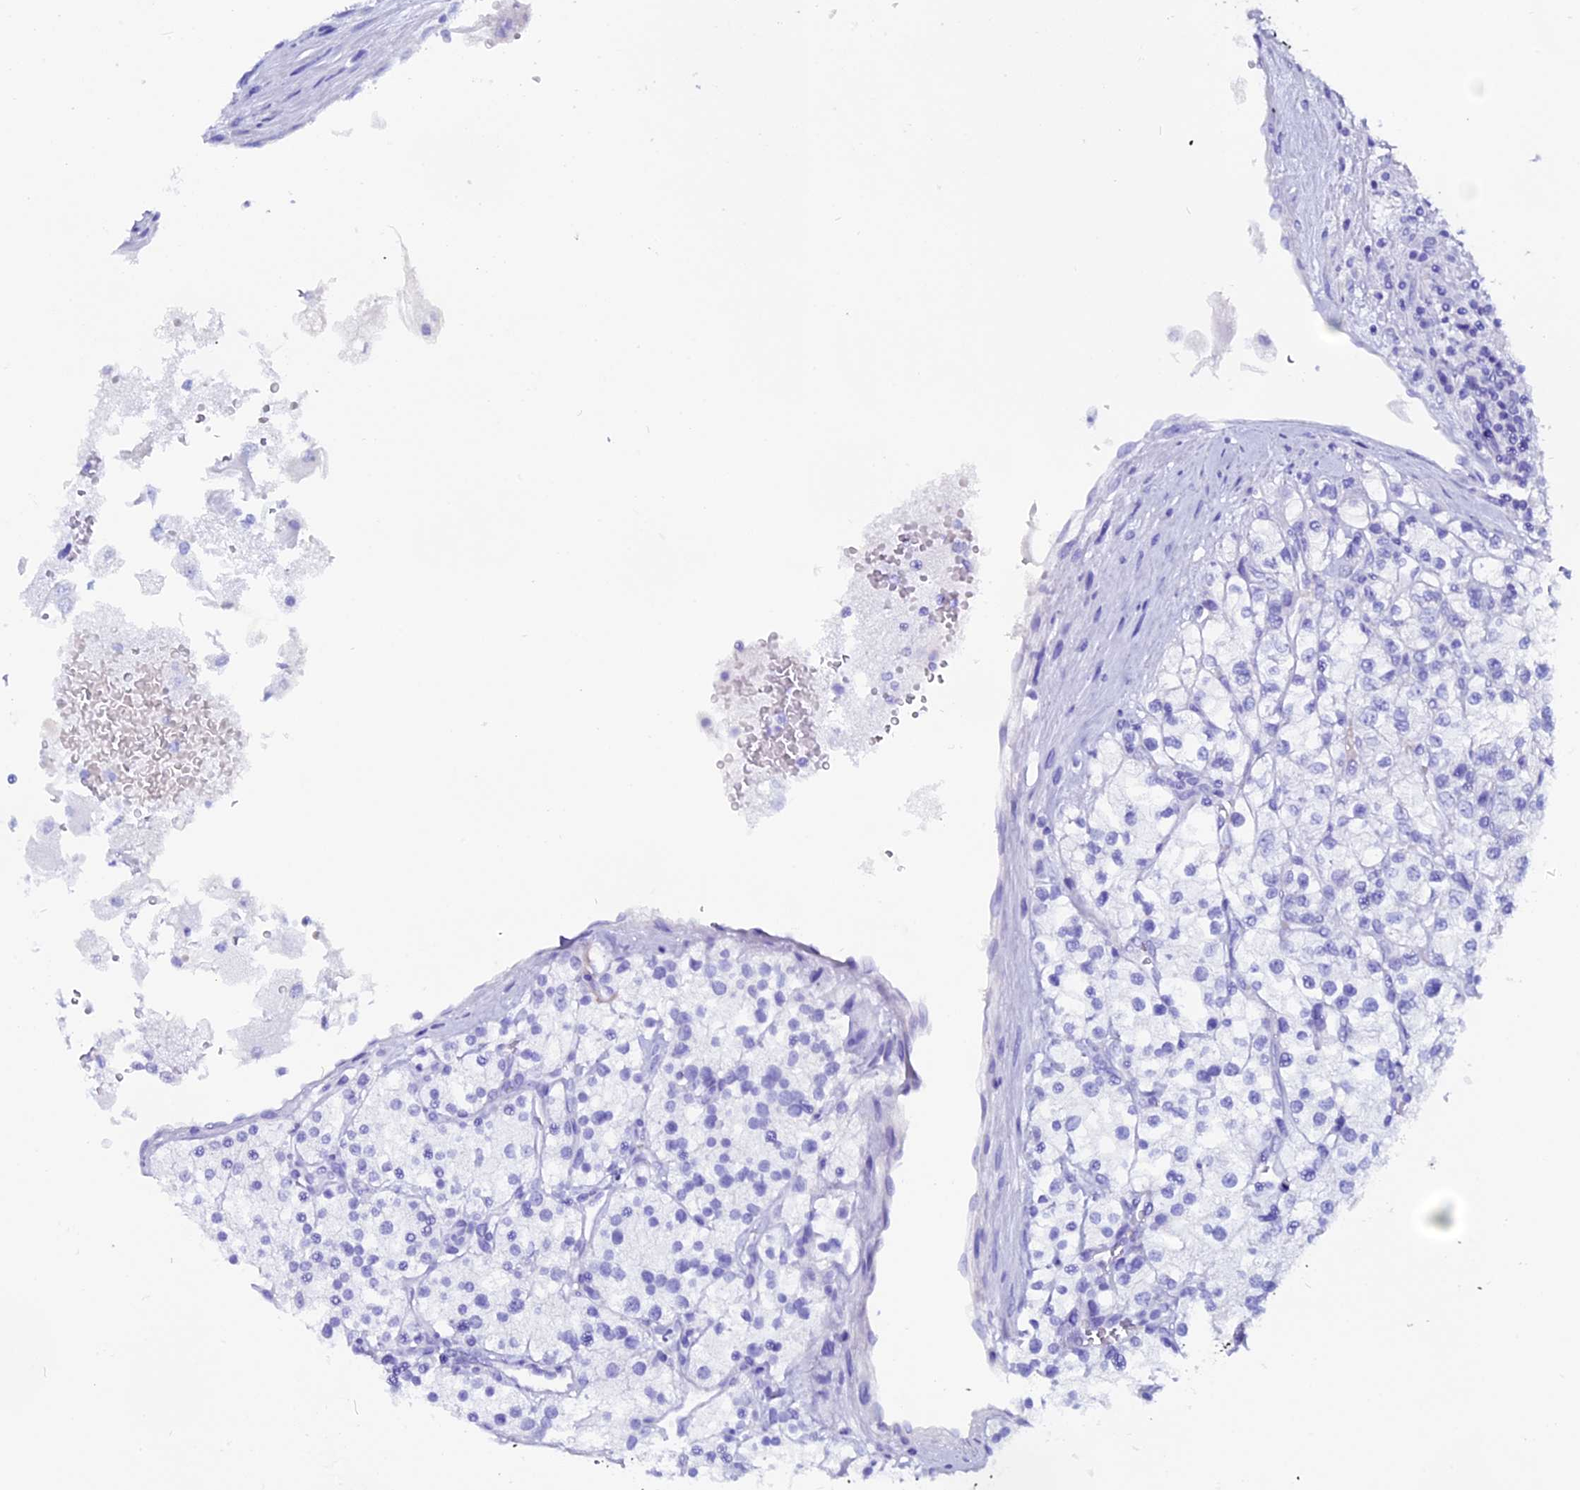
{"staining": {"intensity": "negative", "quantity": "none", "location": "none"}, "tissue": "renal cancer", "cell_type": "Tumor cells", "image_type": "cancer", "snomed": [{"axis": "morphology", "description": "Adenocarcinoma, NOS"}, {"axis": "topography", "description": "Kidney"}], "caption": "There is no significant staining in tumor cells of renal adenocarcinoma. Brightfield microscopy of immunohistochemistry stained with DAB (3,3'-diaminobenzidine) (brown) and hematoxylin (blue), captured at high magnification.", "gene": "ANKRD29", "patient": {"sex": "male", "age": 80}}